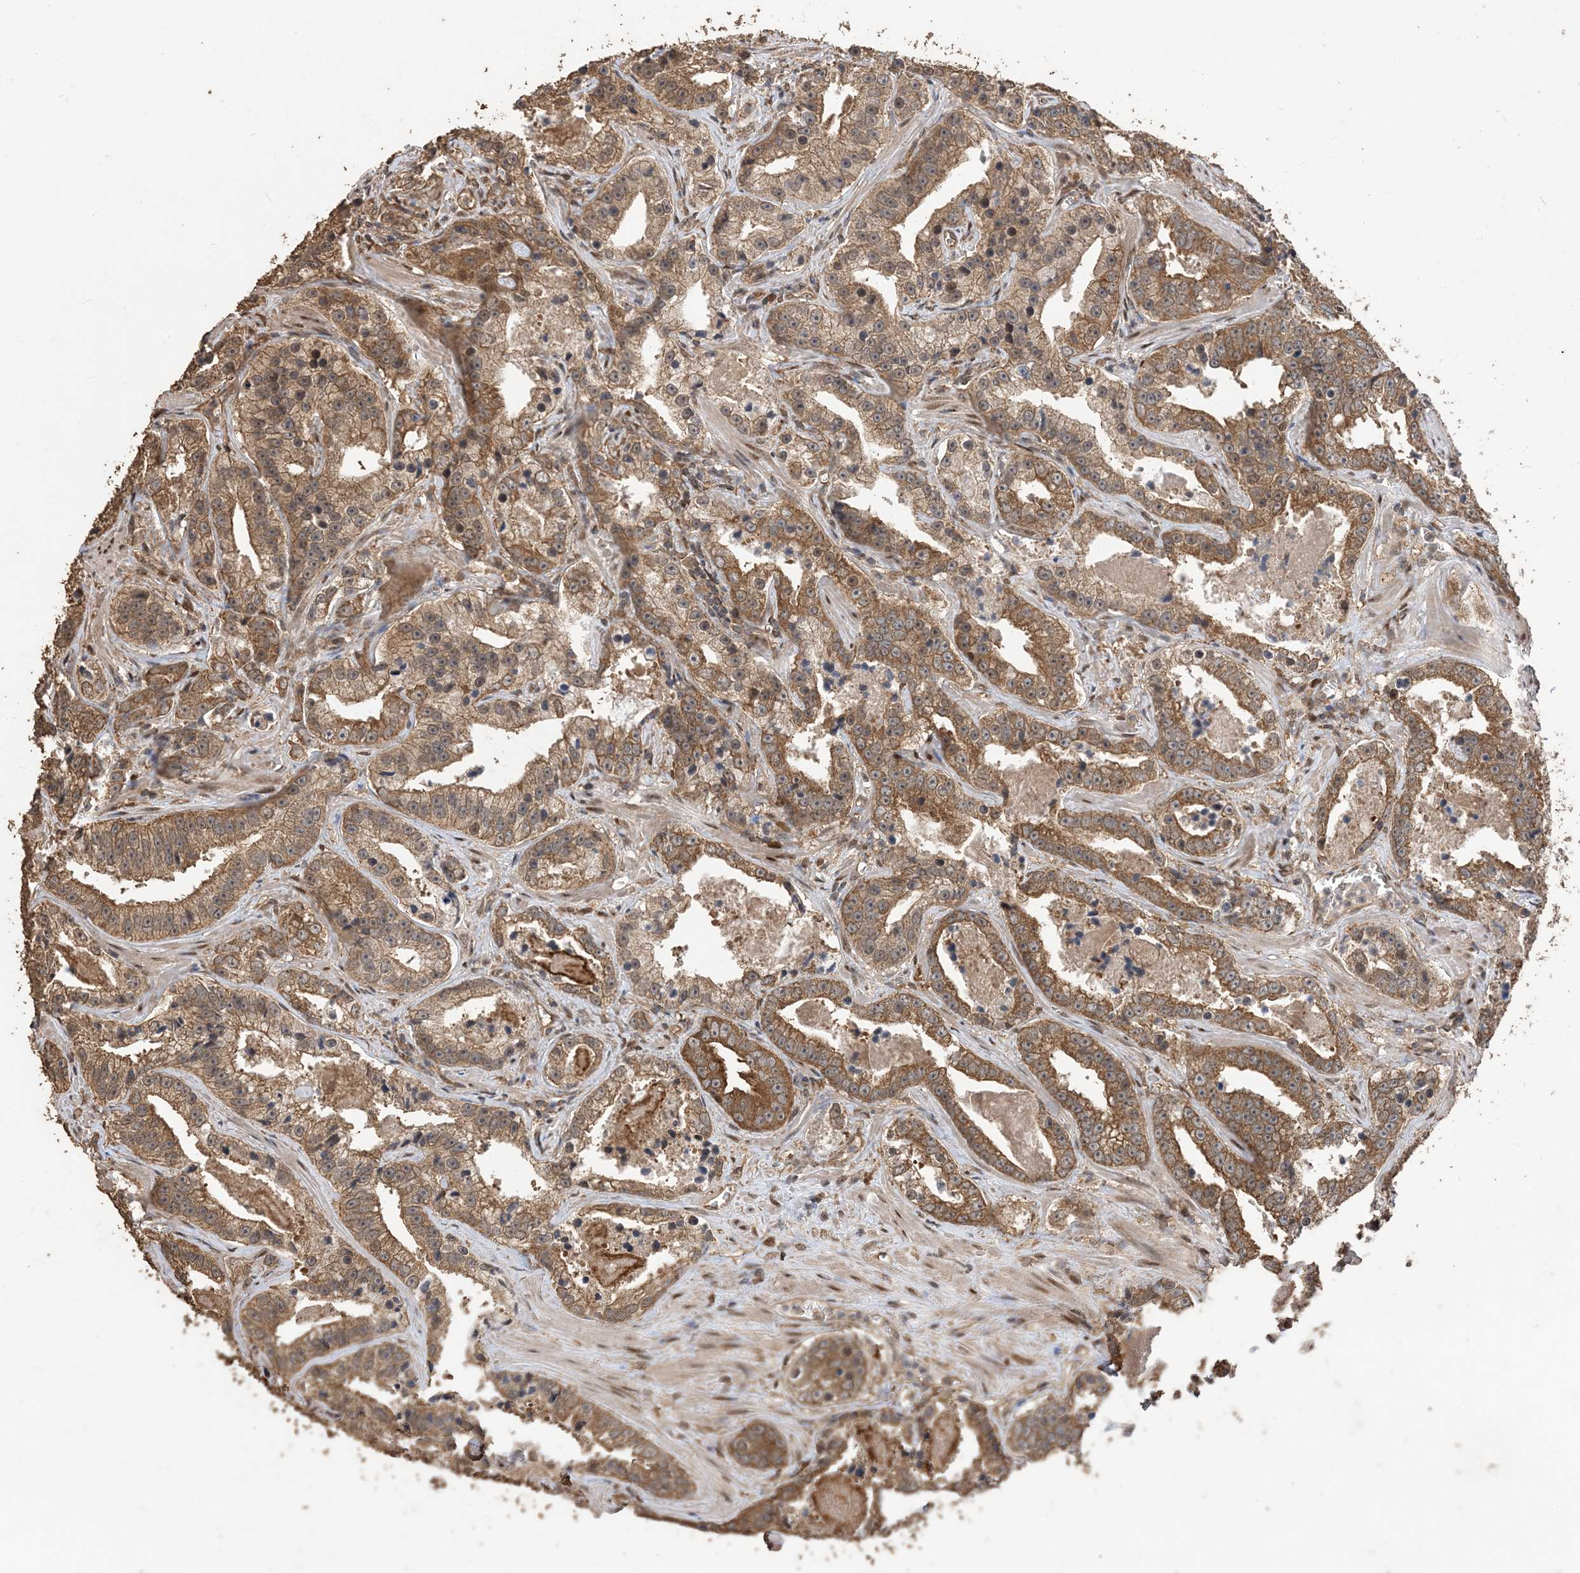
{"staining": {"intensity": "moderate", "quantity": ">75%", "location": "cytoplasmic/membranous"}, "tissue": "prostate cancer", "cell_type": "Tumor cells", "image_type": "cancer", "snomed": [{"axis": "morphology", "description": "Adenocarcinoma, High grade"}, {"axis": "topography", "description": "Prostate"}], "caption": "Tumor cells show medium levels of moderate cytoplasmic/membranous expression in about >75% of cells in human prostate adenocarcinoma (high-grade).", "gene": "ZKSCAN5", "patient": {"sex": "male", "age": 62}}